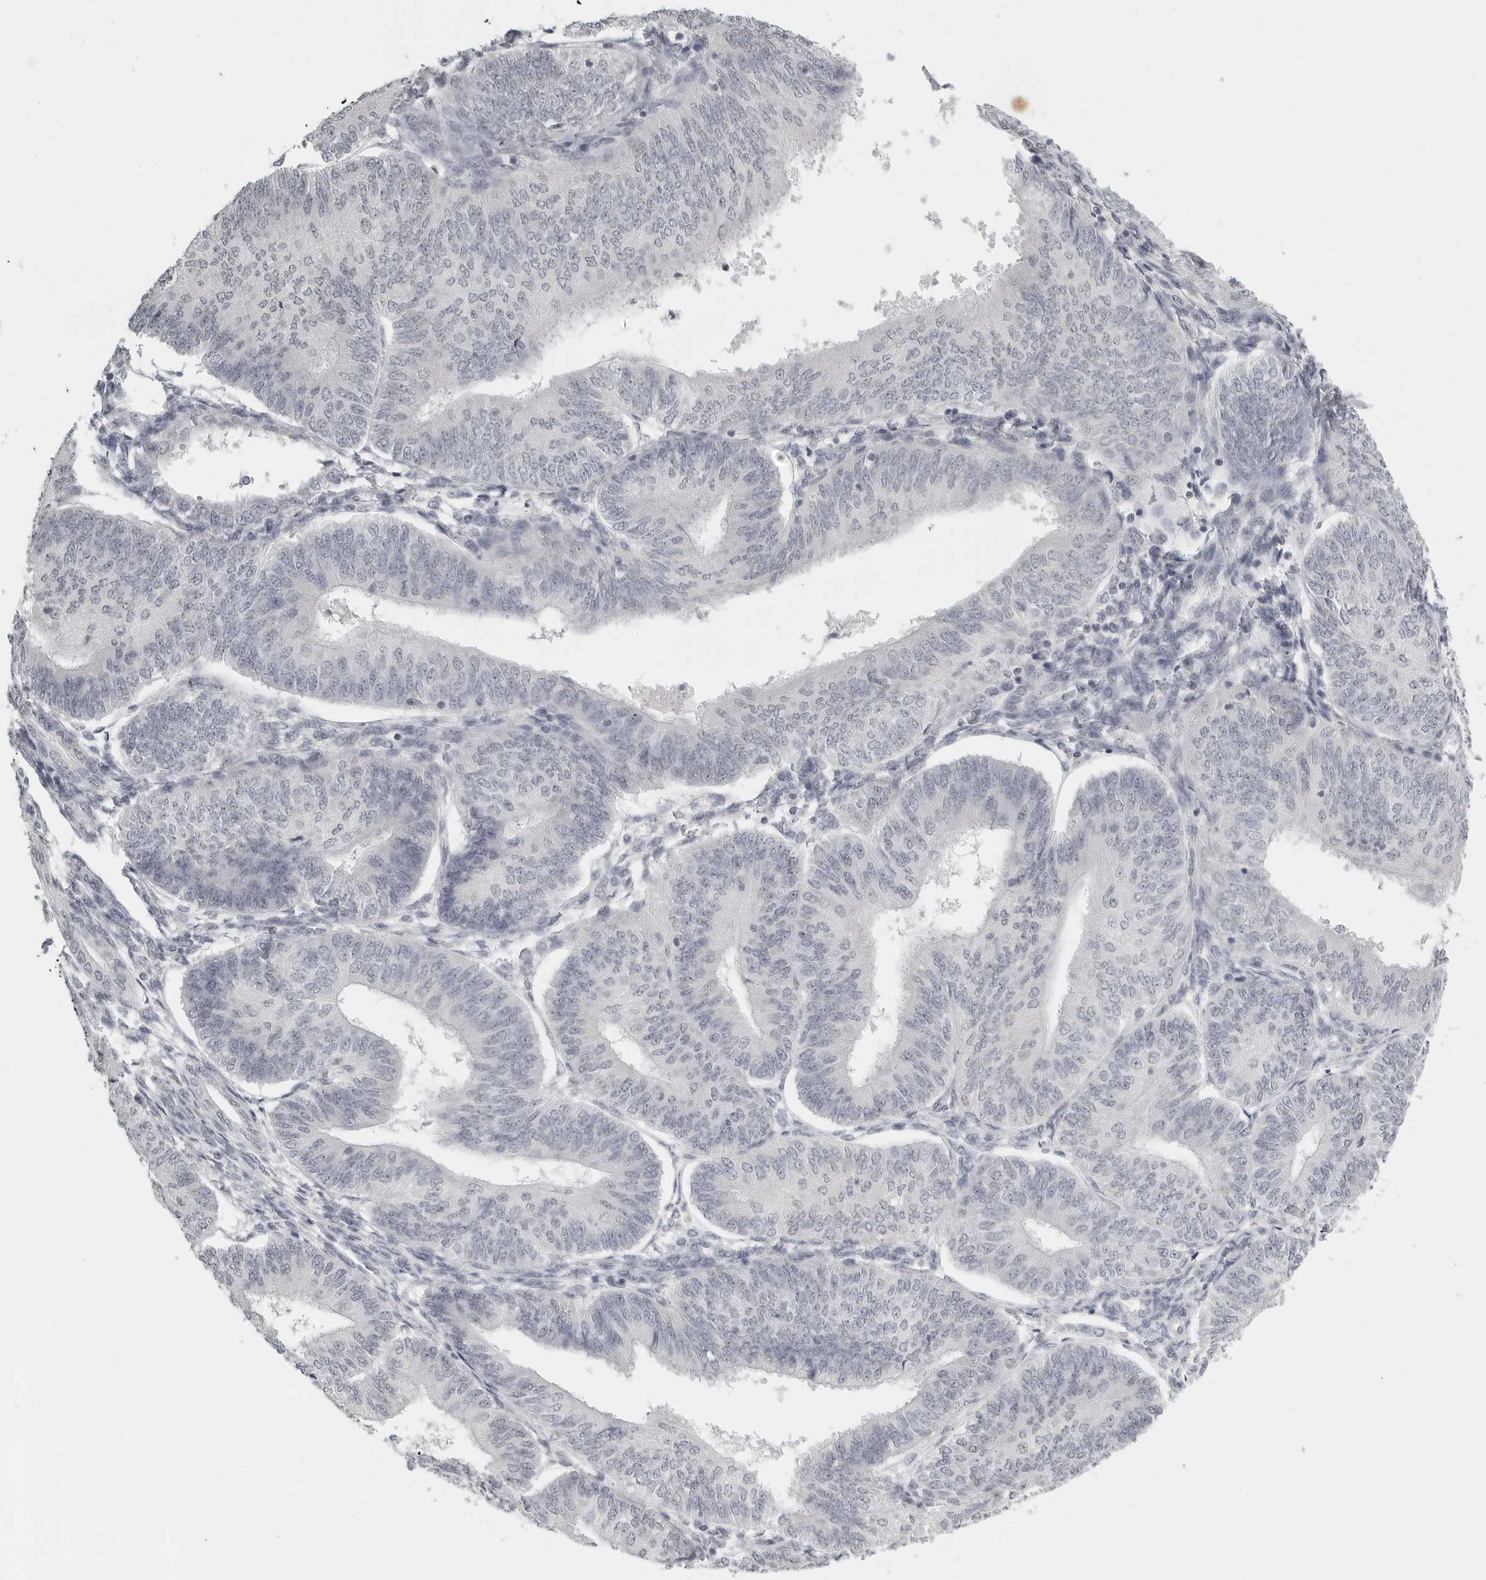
{"staining": {"intensity": "negative", "quantity": "none", "location": "none"}, "tissue": "endometrial cancer", "cell_type": "Tumor cells", "image_type": "cancer", "snomed": [{"axis": "morphology", "description": "Adenocarcinoma, NOS"}, {"axis": "topography", "description": "Endometrium"}], "caption": "The immunohistochemistry (IHC) micrograph has no significant expression in tumor cells of endometrial cancer tissue.", "gene": "BPIFA1", "patient": {"sex": "female", "age": 58}}